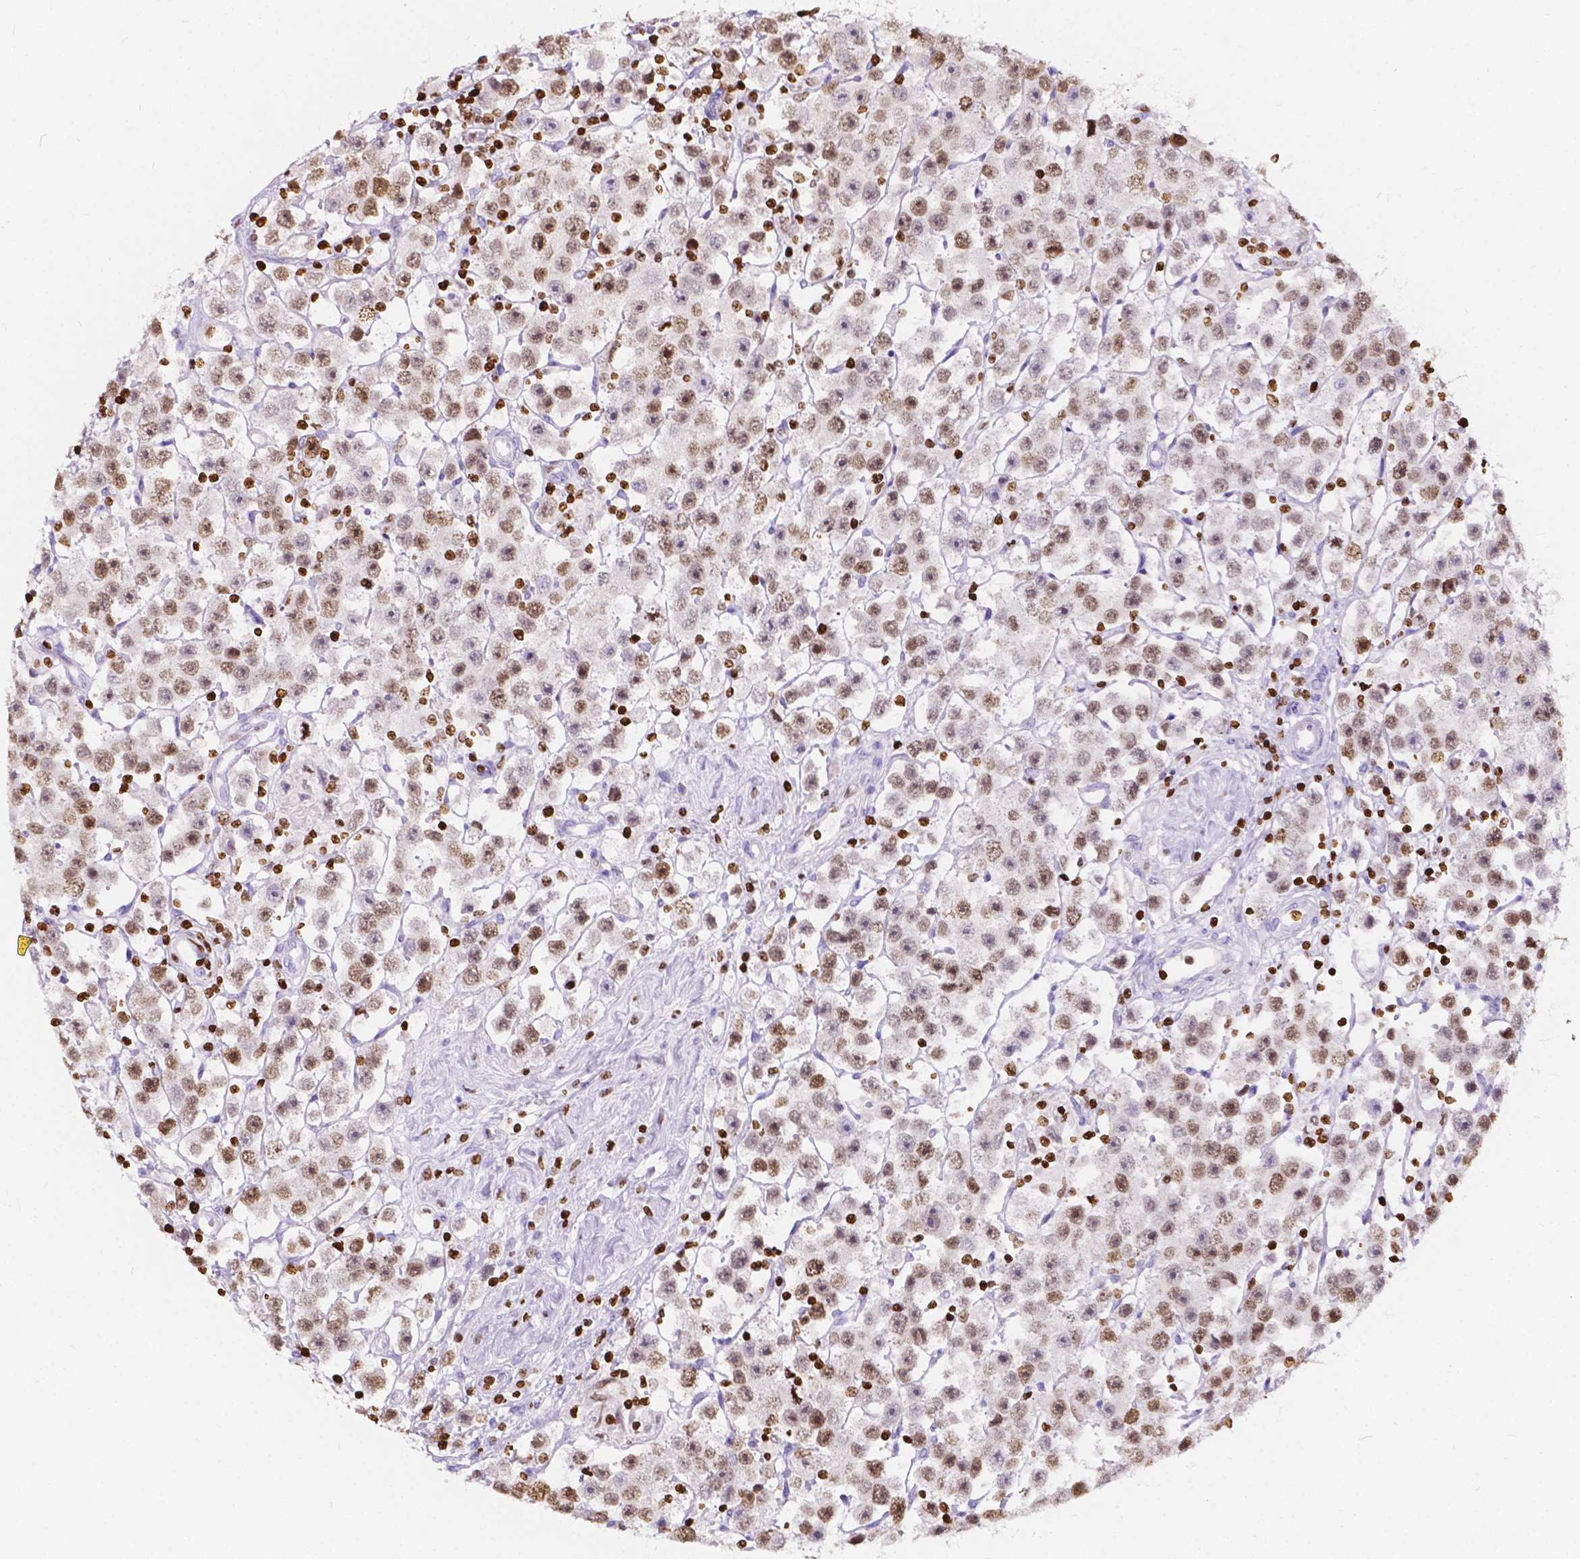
{"staining": {"intensity": "moderate", "quantity": ">75%", "location": "nuclear"}, "tissue": "testis cancer", "cell_type": "Tumor cells", "image_type": "cancer", "snomed": [{"axis": "morphology", "description": "Seminoma, NOS"}, {"axis": "topography", "description": "Testis"}], "caption": "A histopathology image of seminoma (testis) stained for a protein shows moderate nuclear brown staining in tumor cells.", "gene": "CBY3", "patient": {"sex": "male", "age": 45}}